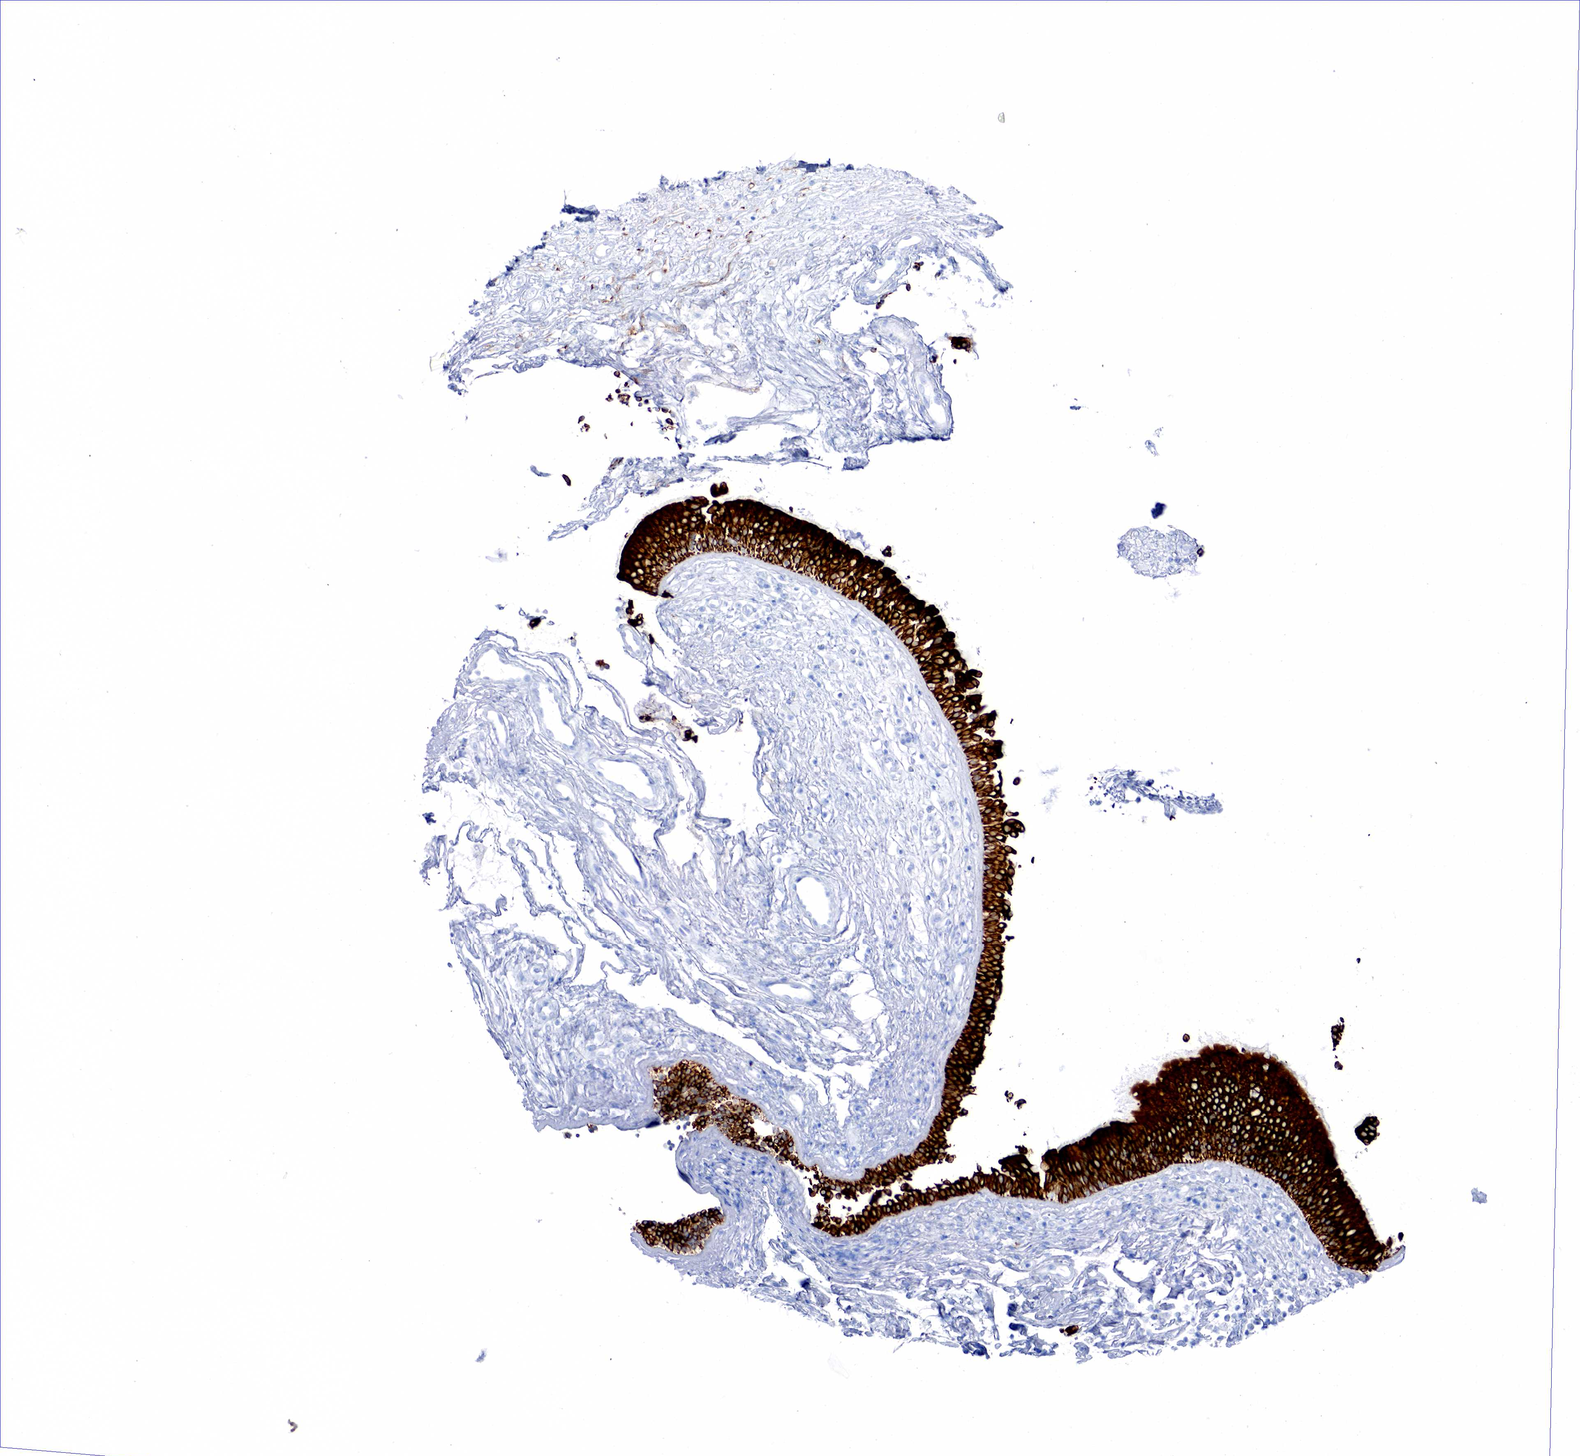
{"staining": {"intensity": "strong", "quantity": ">75%", "location": "cytoplasmic/membranous"}, "tissue": "nasopharynx", "cell_type": "Respiratory epithelial cells", "image_type": "normal", "snomed": [{"axis": "morphology", "description": "Normal tissue, NOS"}, {"axis": "topography", "description": "Nasopharynx"}], "caption": "Protein staining of benign nasopharynx exhibits strong cytoplasmic/membranous staining in approximately >75% of respiratory epithelial cells. The protein is stained brown, and the nuclei are stained in blue (DAB IHC with brightfield microscopy, high magnification).", "gene": "KRT7", "patient": {"sex": "male", "age": 63}}